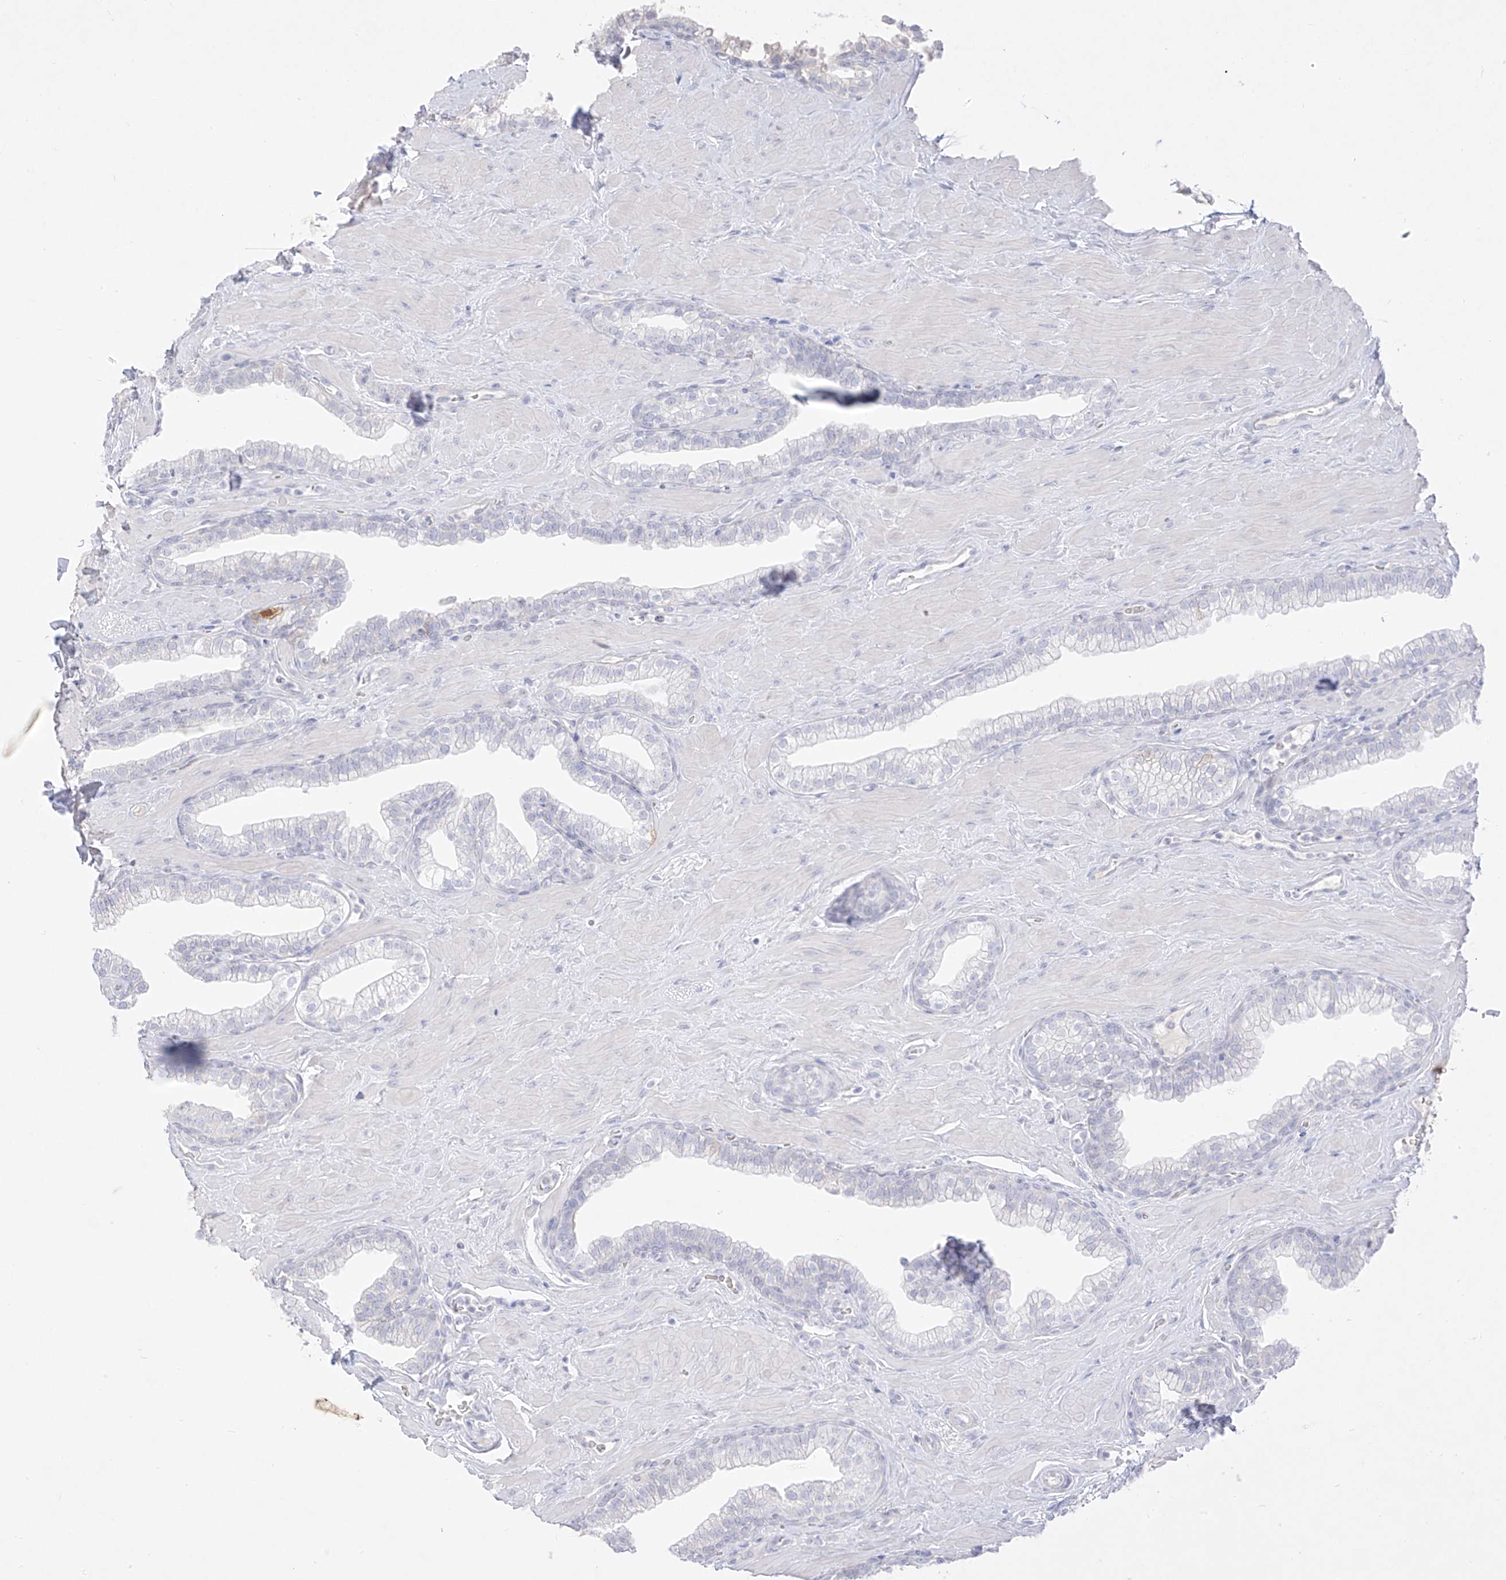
{"staining": {"intensity": "moderate", "quantity": "25%-75%", "location": "cytoplasmic/membranous"}, "tissue": "prostate", "cell_type": "Glandular cells", "image_type": "normal", "snomed": [{"axis": "morphology", "description": "Normal tissue, NOS"}, {"axis": "morphology", "description": "Urothelial carcinoma, Low grade"}, {"axis": "topography", "description": "Urinary bladder"}, {"axis": "topography", "description": "Prostate"}], "caption": "A brown stain shows moderate cytoplasmic/membranous expression of a protein in glandular cells of unremarkable prostate. (Brightfield microscopy of DAB IHC at high magnification).", "gene": "TGM4", "patient": {"sex": "male", "age": 60}}